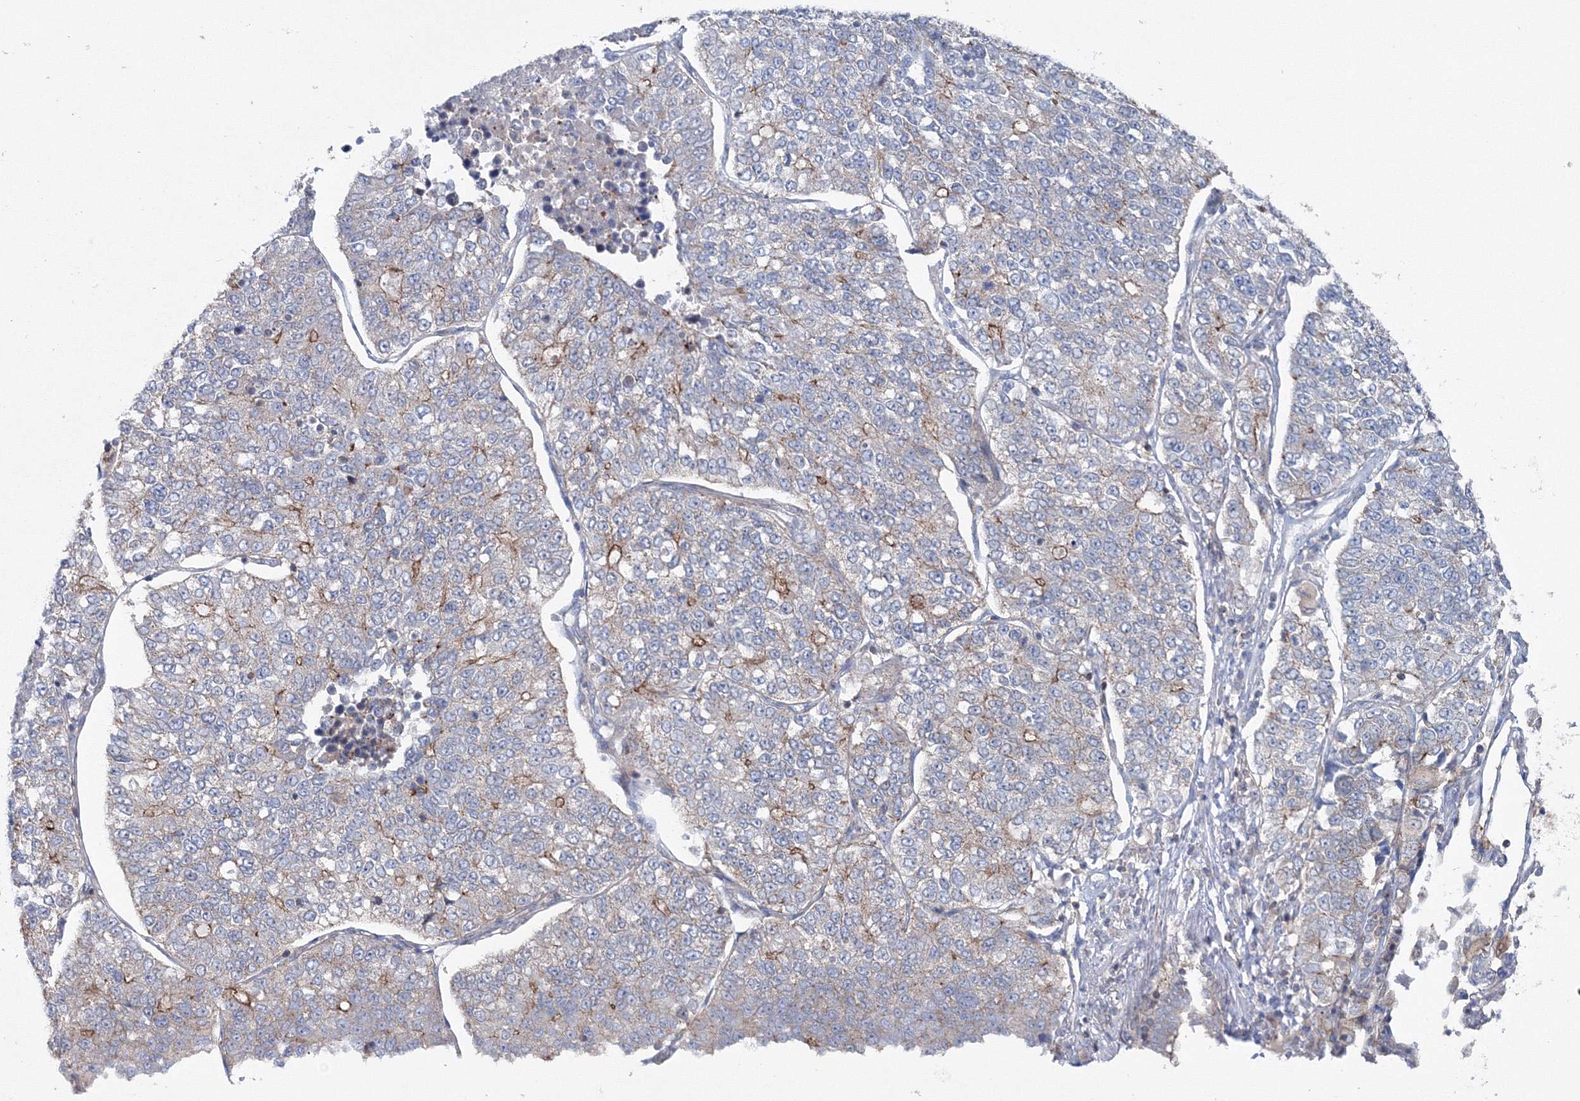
{"staining": {"intensity": "weak", "quantity": "<25%", "location": "cytoplasmic/membranous"}, "tissue": "lung cancer", "cell_type": "Tumor cells", "image_type": "cancer", "snomed": [{"axis": "morphology", "description": "Adenocarcinoma, NOS"}, {"axis": "topography", "description": "Lung"}], "caption": "High magnification brightfield microscopy of lung cancer stained with DAB (3,3'-diaminobenzidine) (brown) and counterstained with hematoxylin (blue): tumor cells show no significant expression.", "gene": "GGA2", "patient": {"sex": "male", "age": 49}}